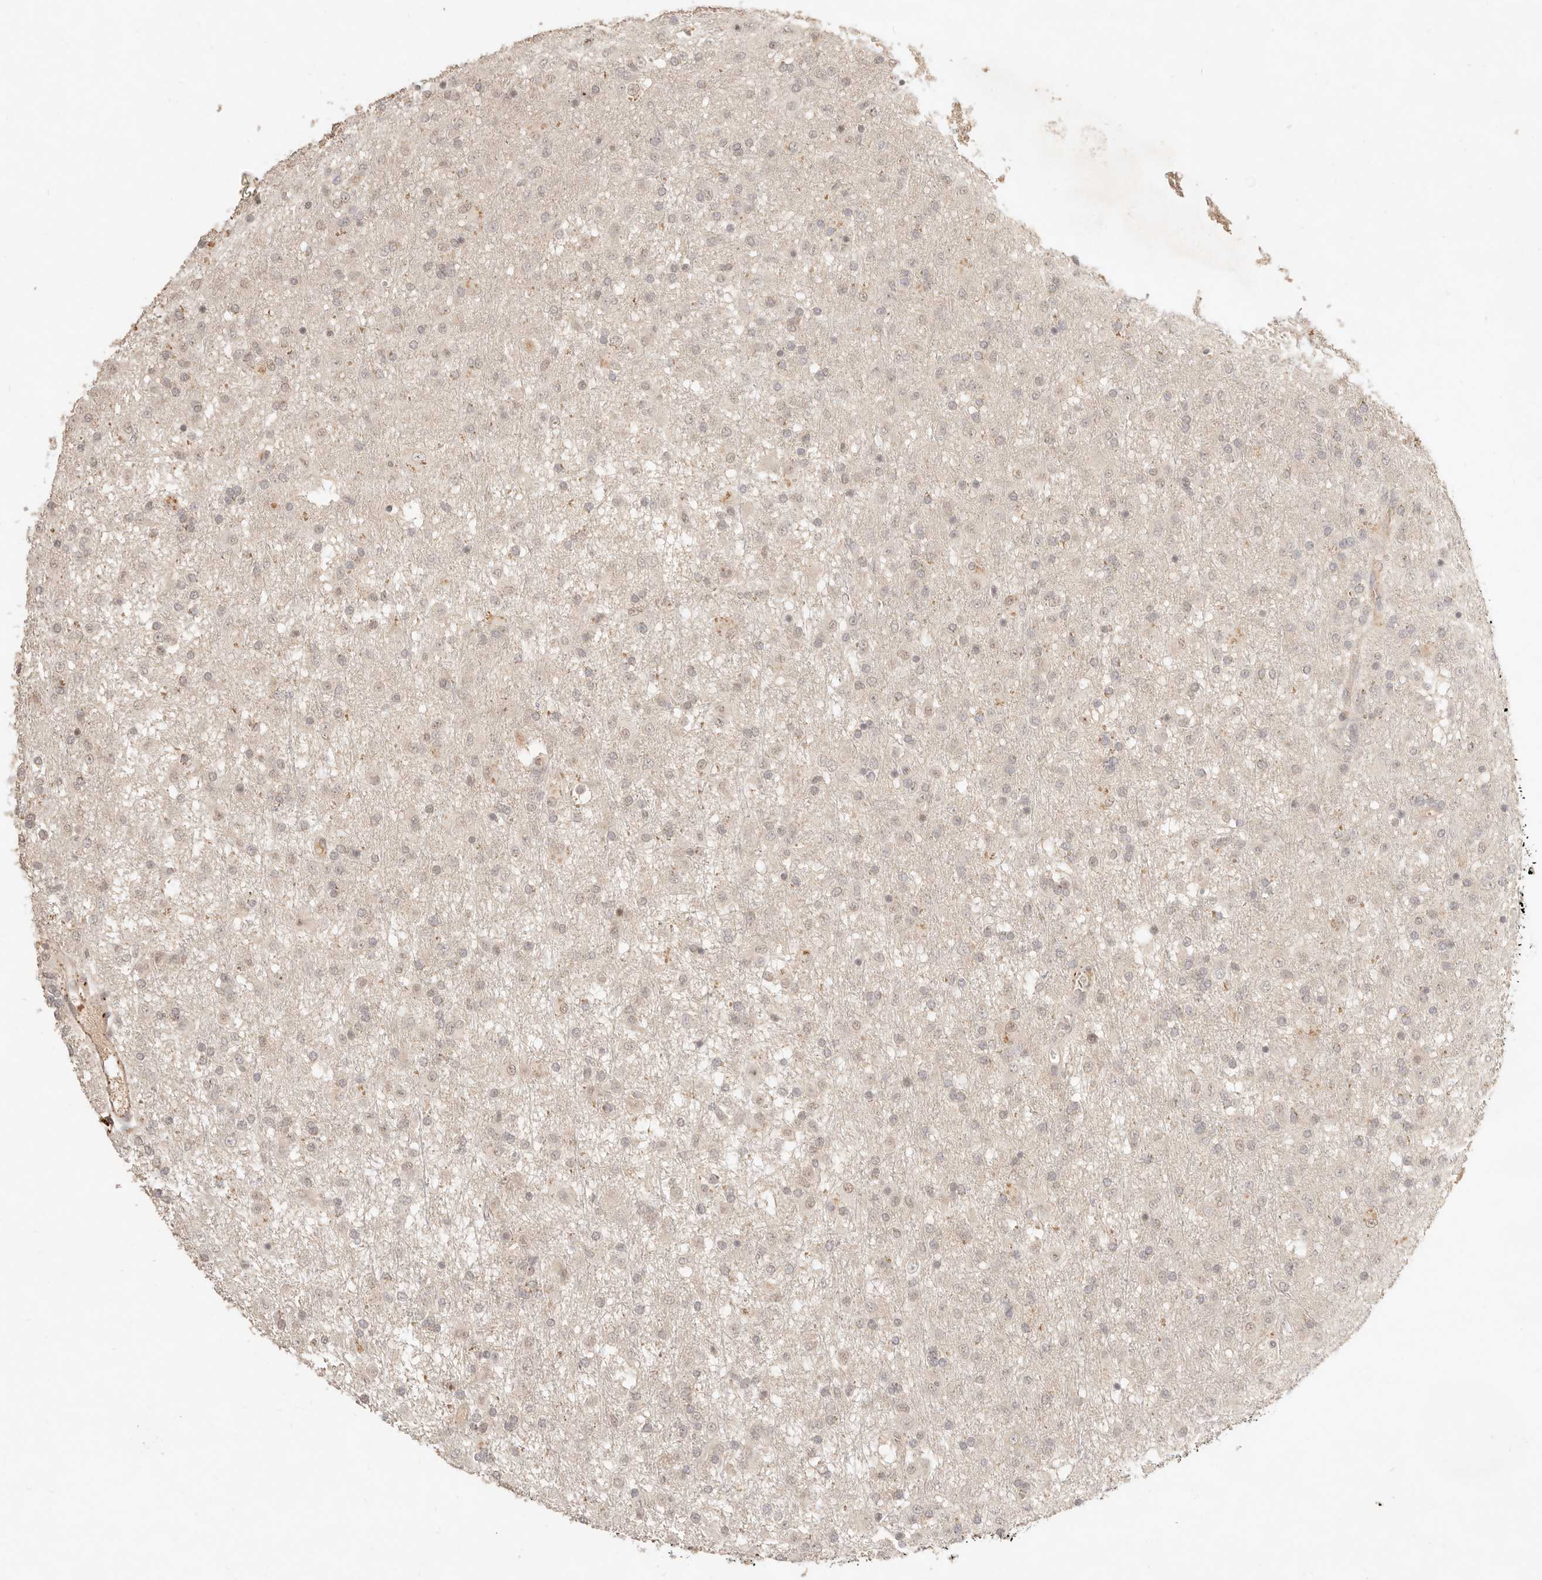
{"staining": {"intensity": "weak", "quantity": ">75%", "location": "nuclear"}, "tissue": "glioma", "cell_type": "Tumor cells", "image_type": "cancer", "snomed": [{"axis": "morphology", "description": "Glioma, malignant, Low grade"}, {"axis": "topography", "description": "Brain"}], "caption": "Protein staining of glioma tissue shows weak nuclear expression in approximately >75% of tumor cells. The protein is stained brown, and the nuclei are stained in blue (DAB (3,3'-diaminobenzidine) IHC with brightfield microscopy, high magnification).", "gene": "MEP1A", "patient": {"sex": "male", "age": 65}}